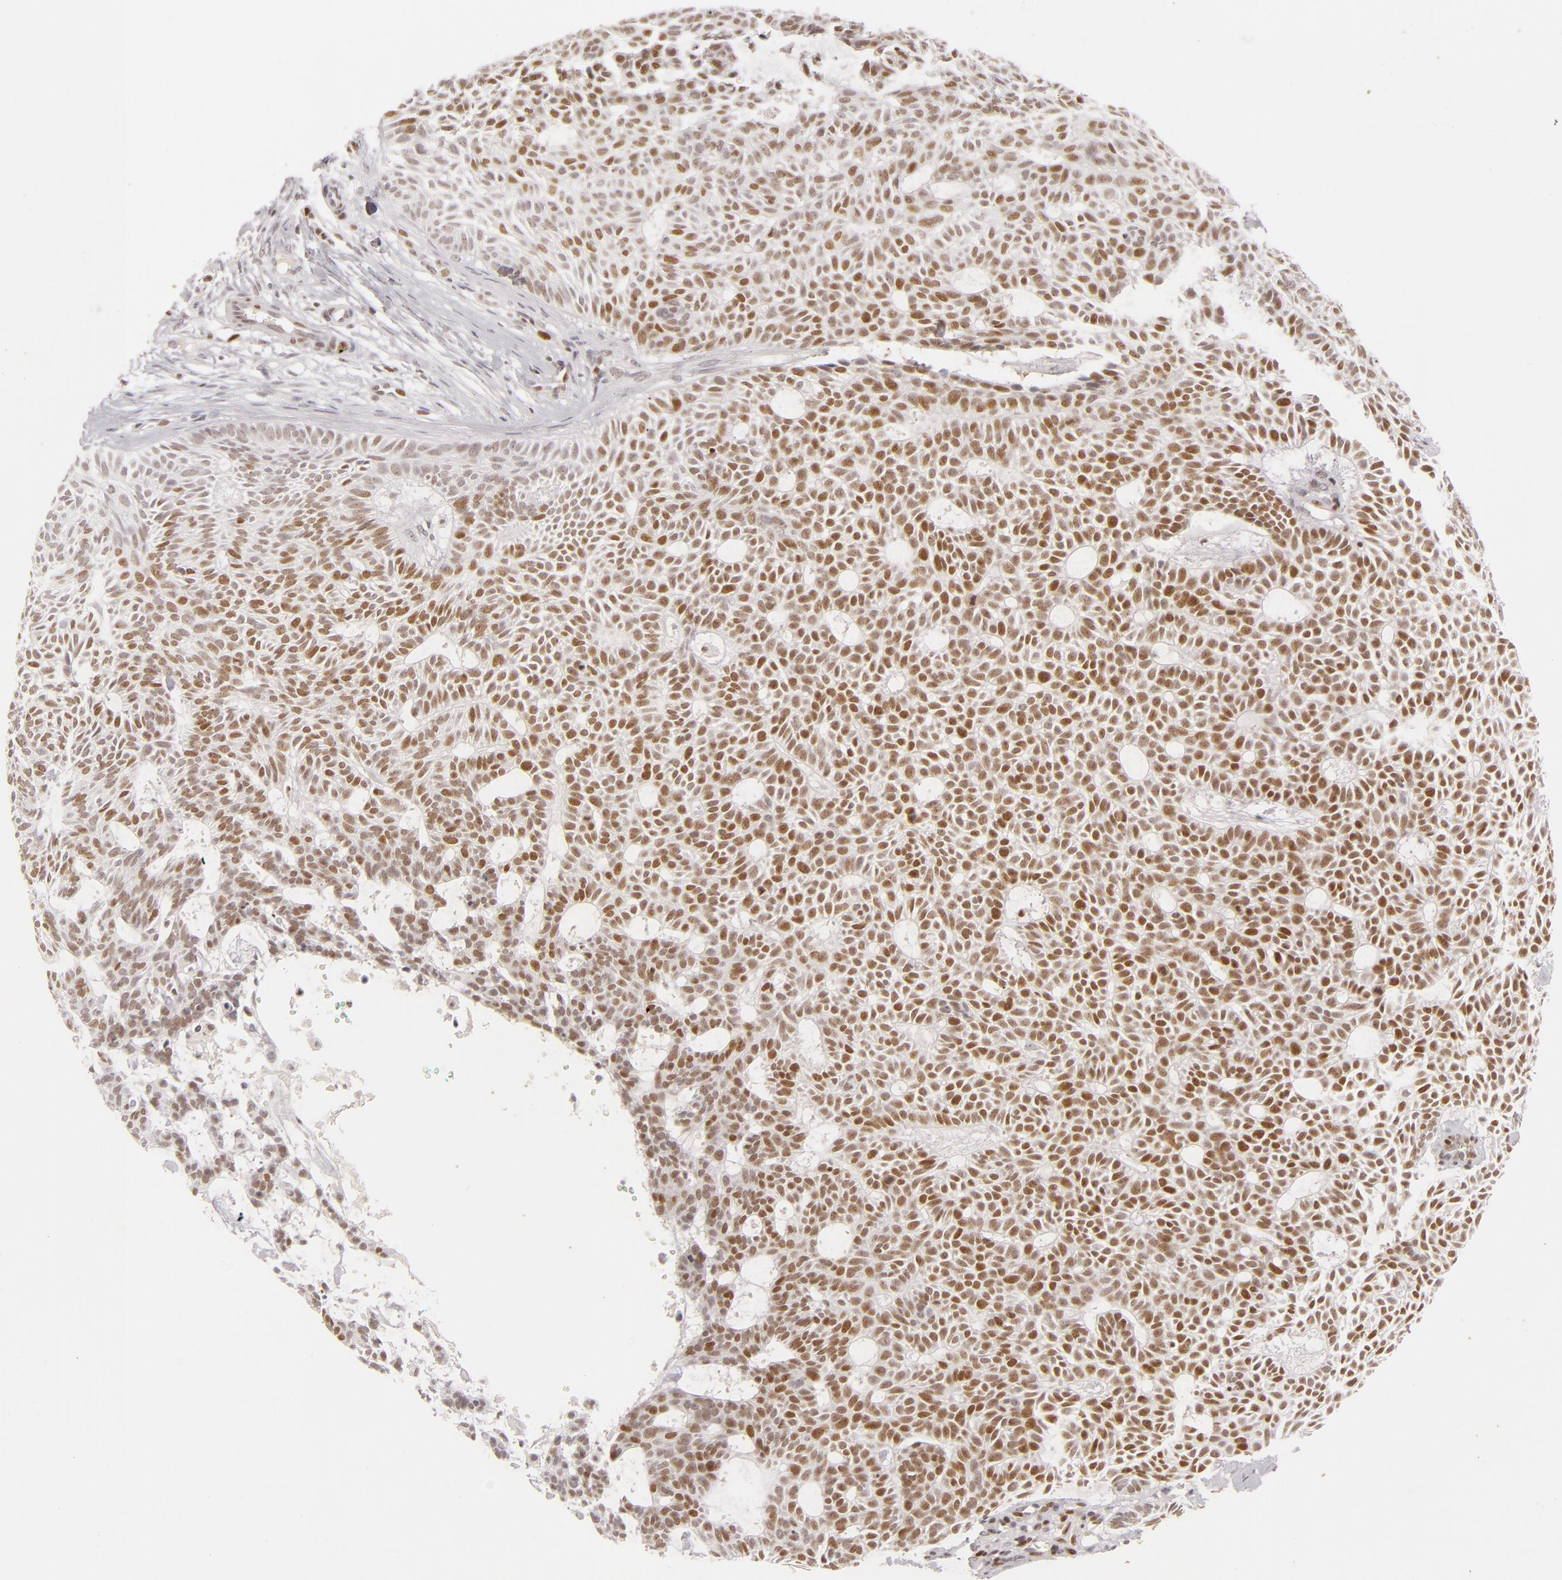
{"staining": {"intensity": "strong", "quantity": ">75%", "location": "nuclear"}, "tissue": "skin cancer", "cell_type": "Tumor cells", "image_type": "cancer", "snomed": [{"axis": "morphology", "description": "Basal cell carcinoma"}, {"axis": "topography", "description": "Skin"}], "caption": "Immunohistochemistry (IHC) image of neoplastic tissue: basal cell carcinoma (skin) stained using immunohistochemistry displays high levels of strong protein expression localized specifically in the nuclear of tumor cells, appearing as a nuclear brown color.", "gene": "FEN1", "patient": {"sex": "male", "age": 75}}